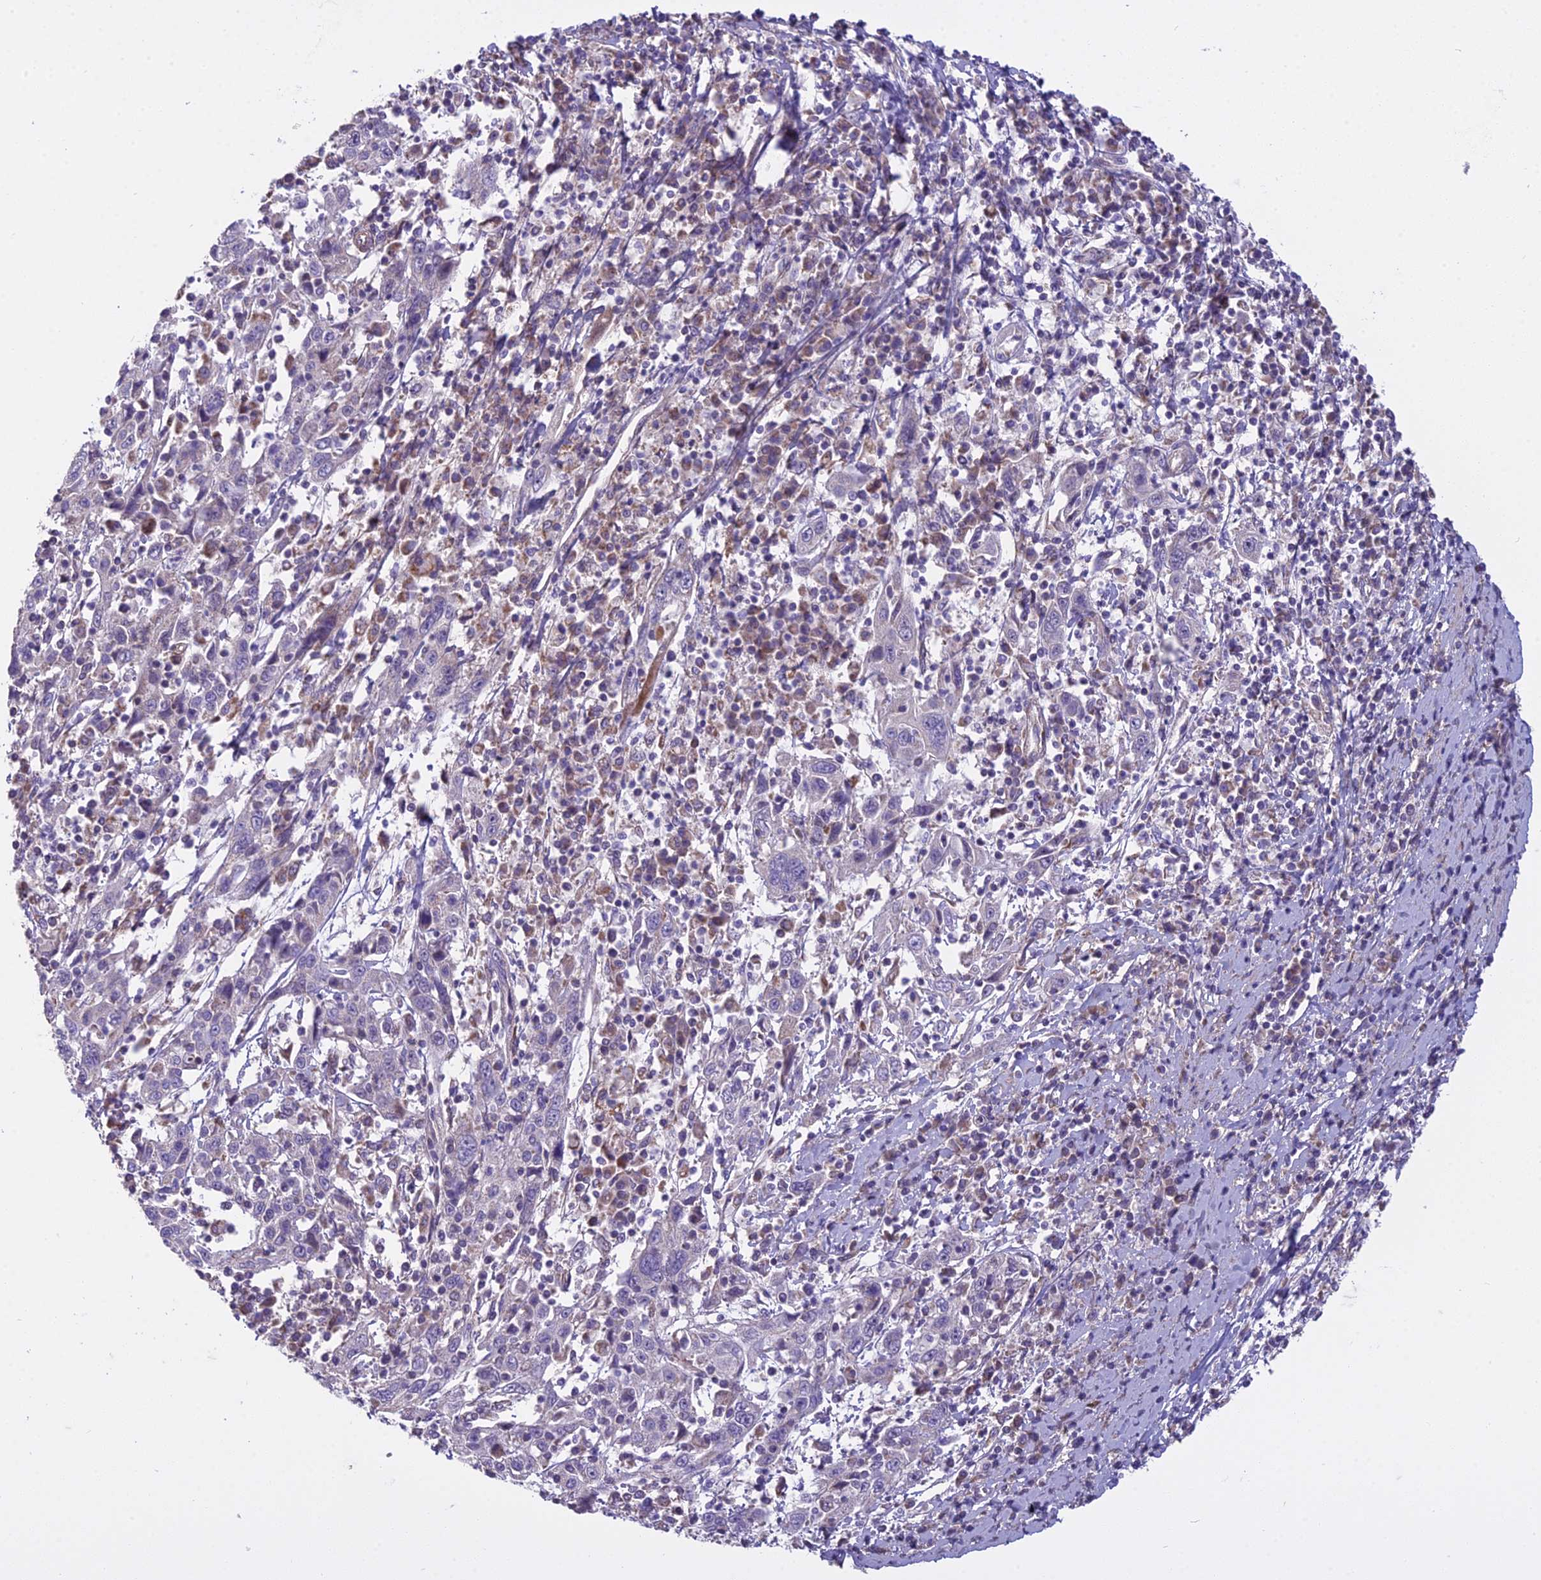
{"staining": {"intensity": "negative", "quantity": "none", "location": "none"}, "tissue": "cervical cancer", "cell_type": "Tumor cells", "image_type": "cancer", "snomed": [{"axis": "morphology", "description": "Squamous cell carcinoma, NOS"}, {"axis": "topography", "description": "Cervix"}], "caption": "Tumor cells show no significant positivity in squamous cell carcinoma (cervical).", "gene": "DUS2", "patient": {"sex": "female", "age": 46}}